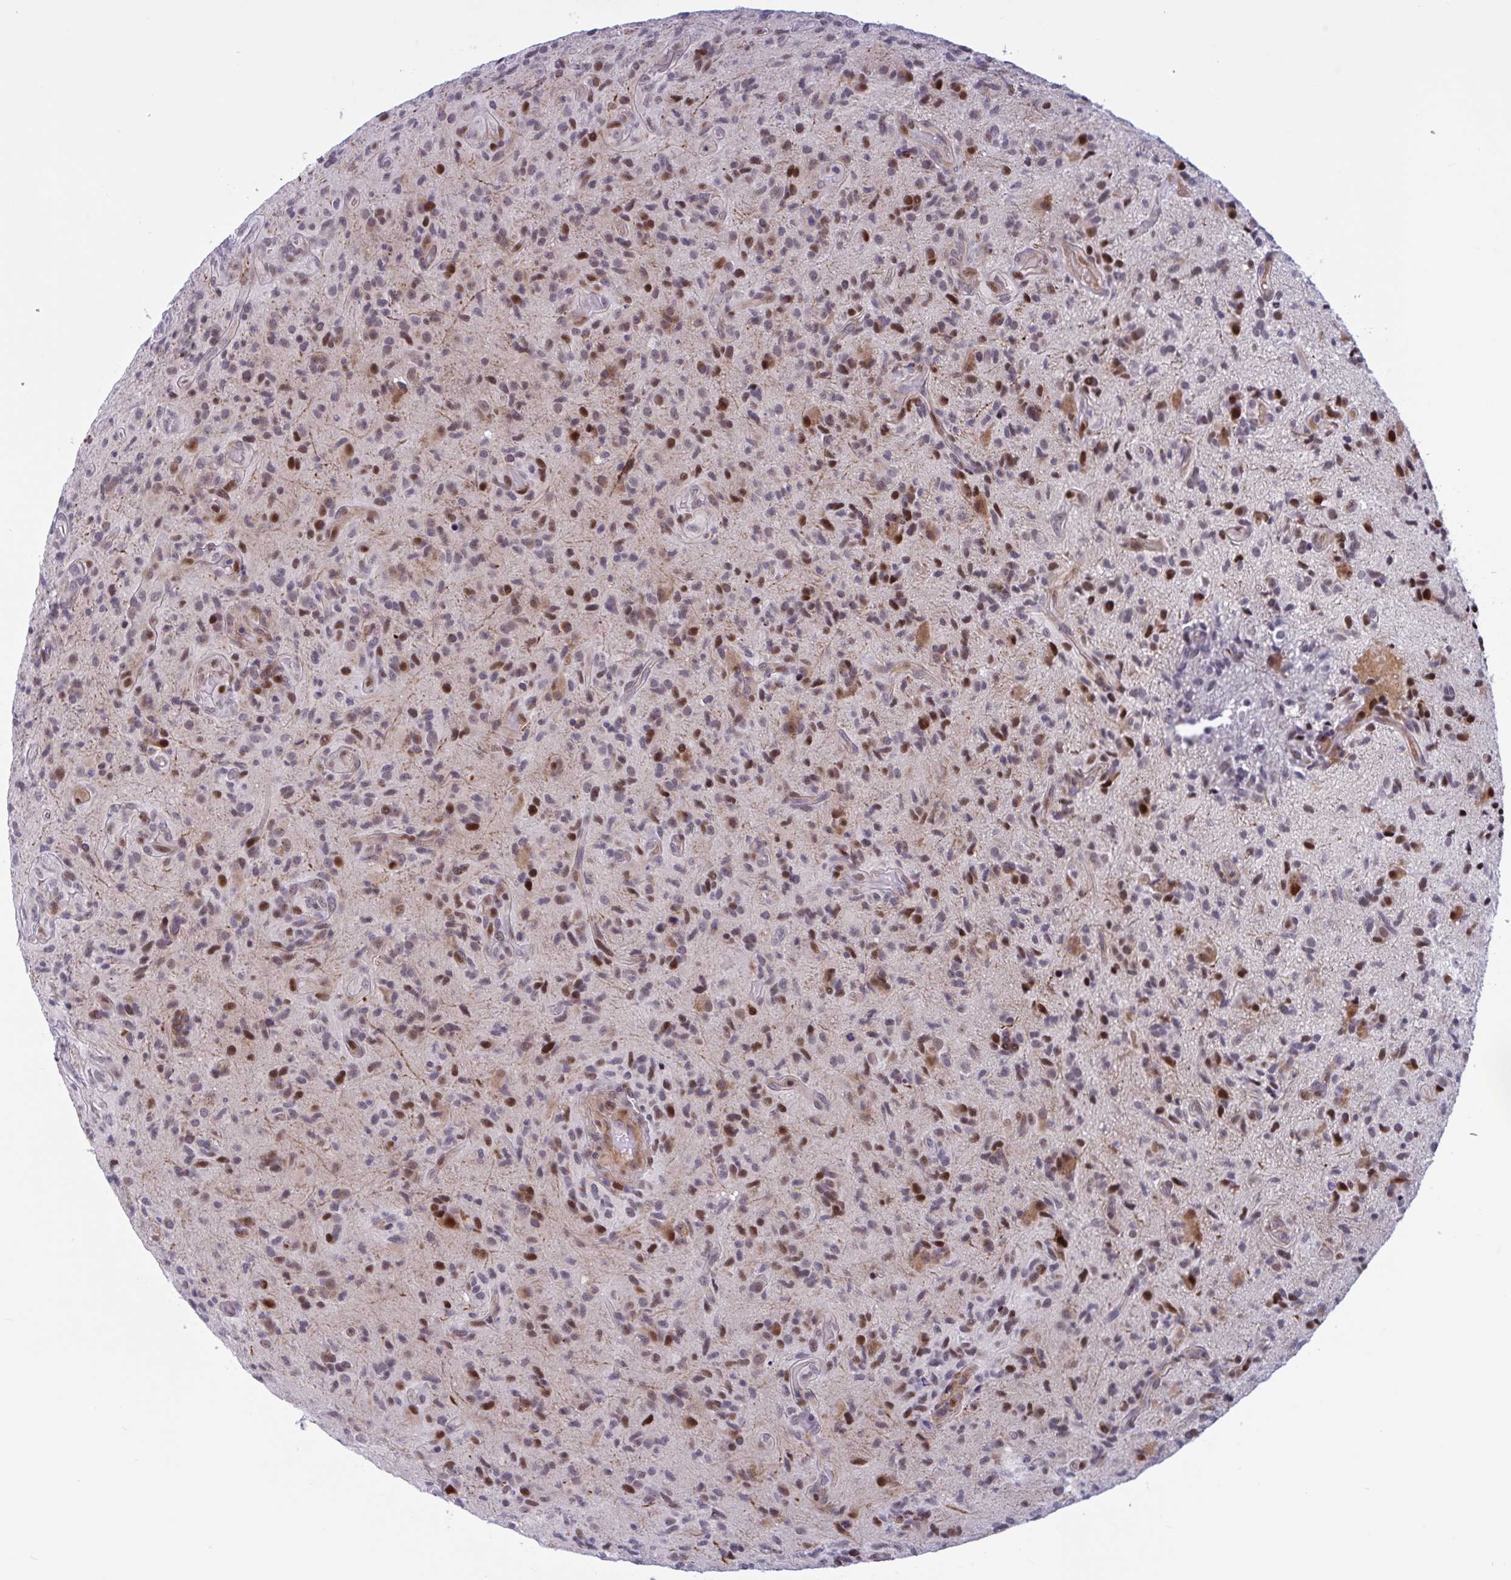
{"staining": {"intensity": "moderate", "quantity": "25%-75%", "location": "cytoplasmic/membranous,nuclear"}, "tissue": "glioma", "cell_type": "Tumor cells", "image_type": "cancer", "snomed": [{"axis": "morphology", "description": "Glioma, malignant, High grade"}, {"axis": "topography", "description": "Brain"}], "caption": "Human glioma stained for a protein (brown) reveals moderate cytoplasmic/membranous and nuclear positive expression in about 25%-75% of tumor cells.", "gene": "RBL1", "patient": {"sex": "male", "age": 55}}